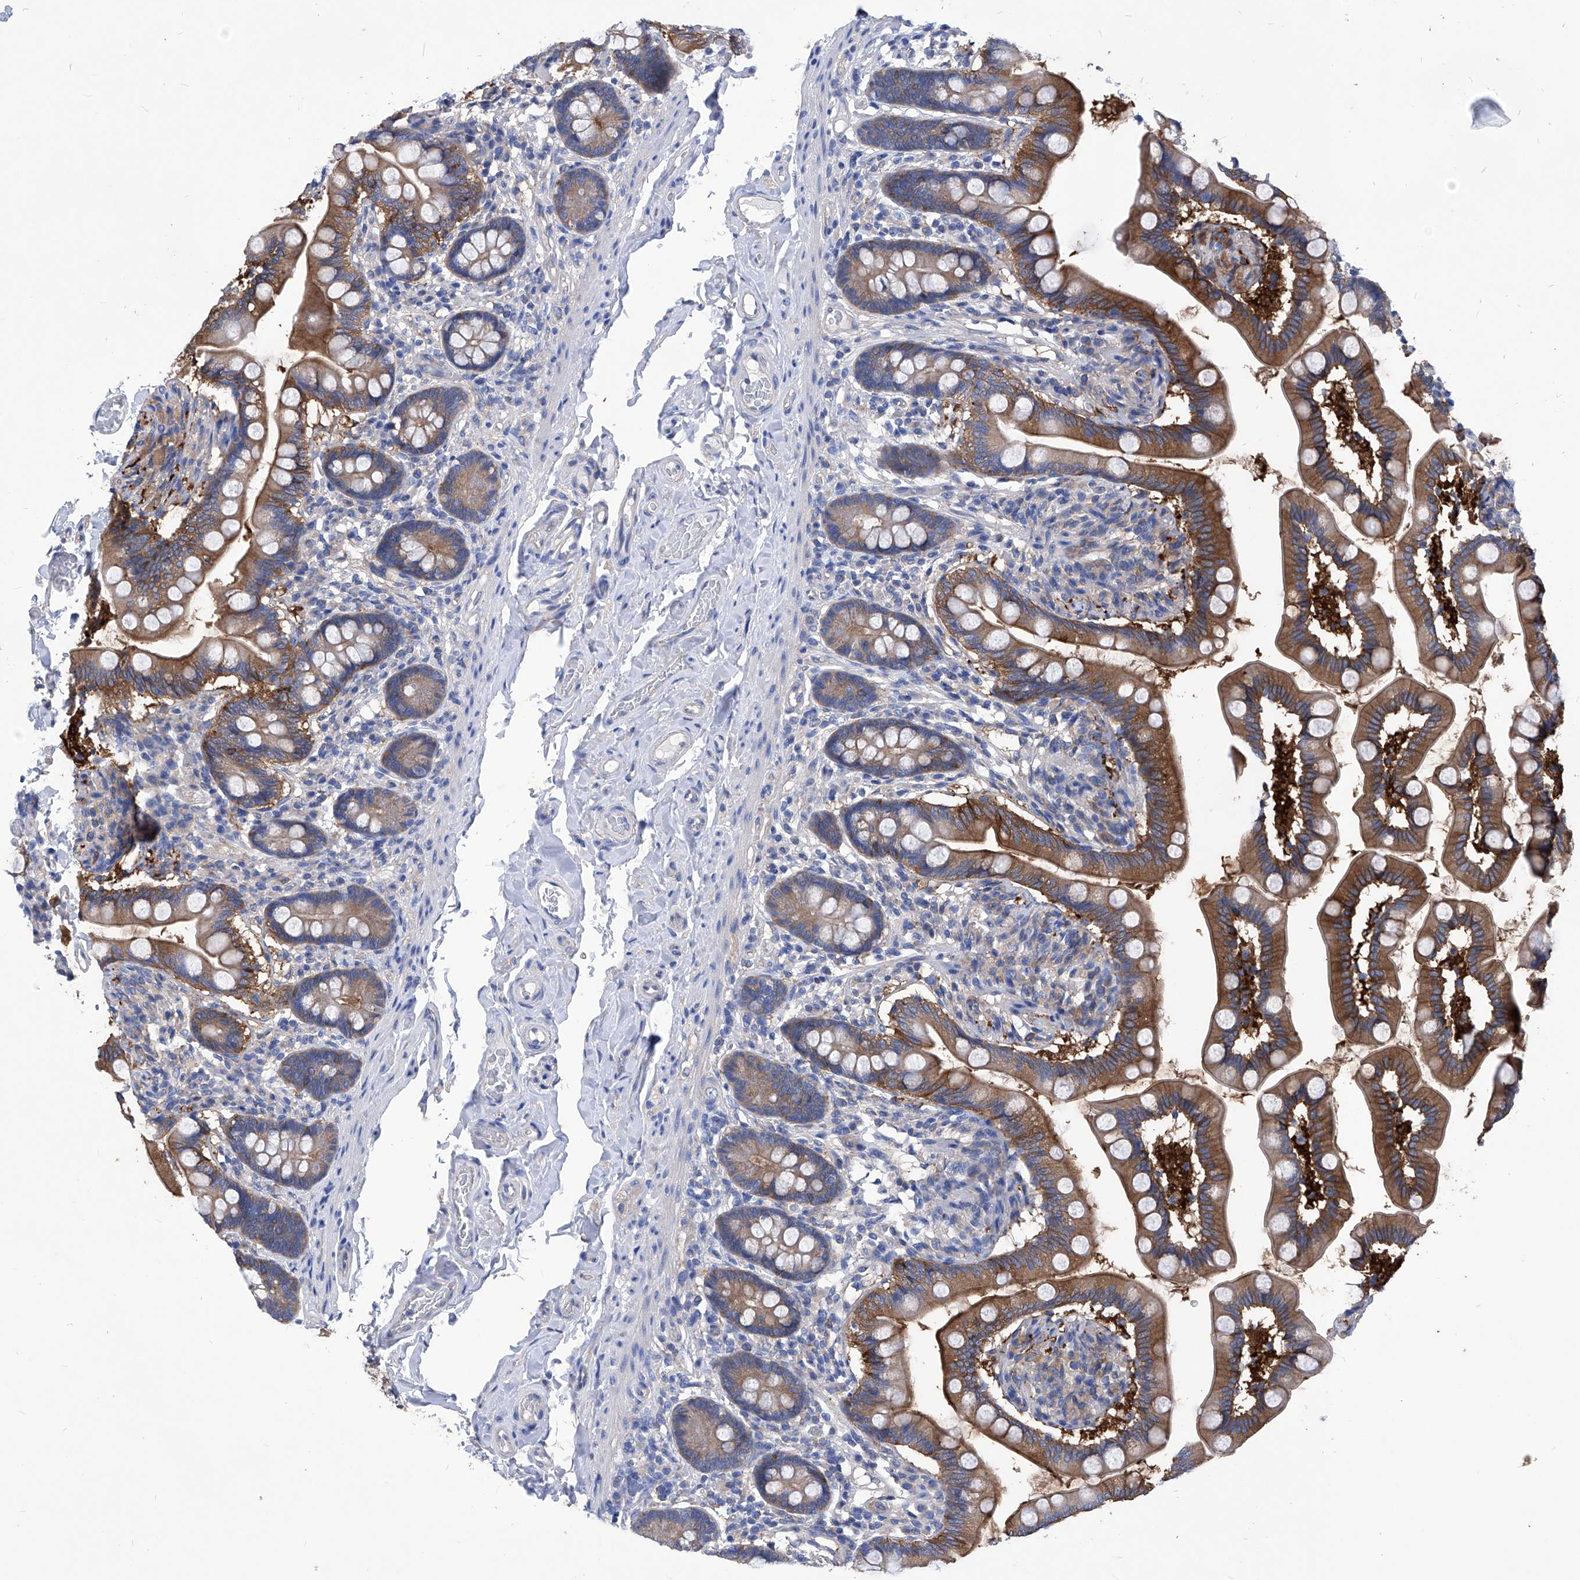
{"staining": {"intensity": "moderate", "quantity": ">75%", "location": "cytoplasmic/membranous"}, "tissue": "small intestine", "cell_type": "Glandular cells", "image_type": "normal", "snomed": [{"axis": "morphology", "description": "Normal tissue, NOS"}, {"axis": "topography", "description": "Small intestine"}], "caption": "Immunohistochemical staining of normal human small intestine displays moderate cytoplasmic/membranous protein positivity in about >75% of glandular cells. (IHC, brightfield microscopy, high magnification).", "gene": "XPNPEP1", "patient": {"sex": "female", "age": 64}}